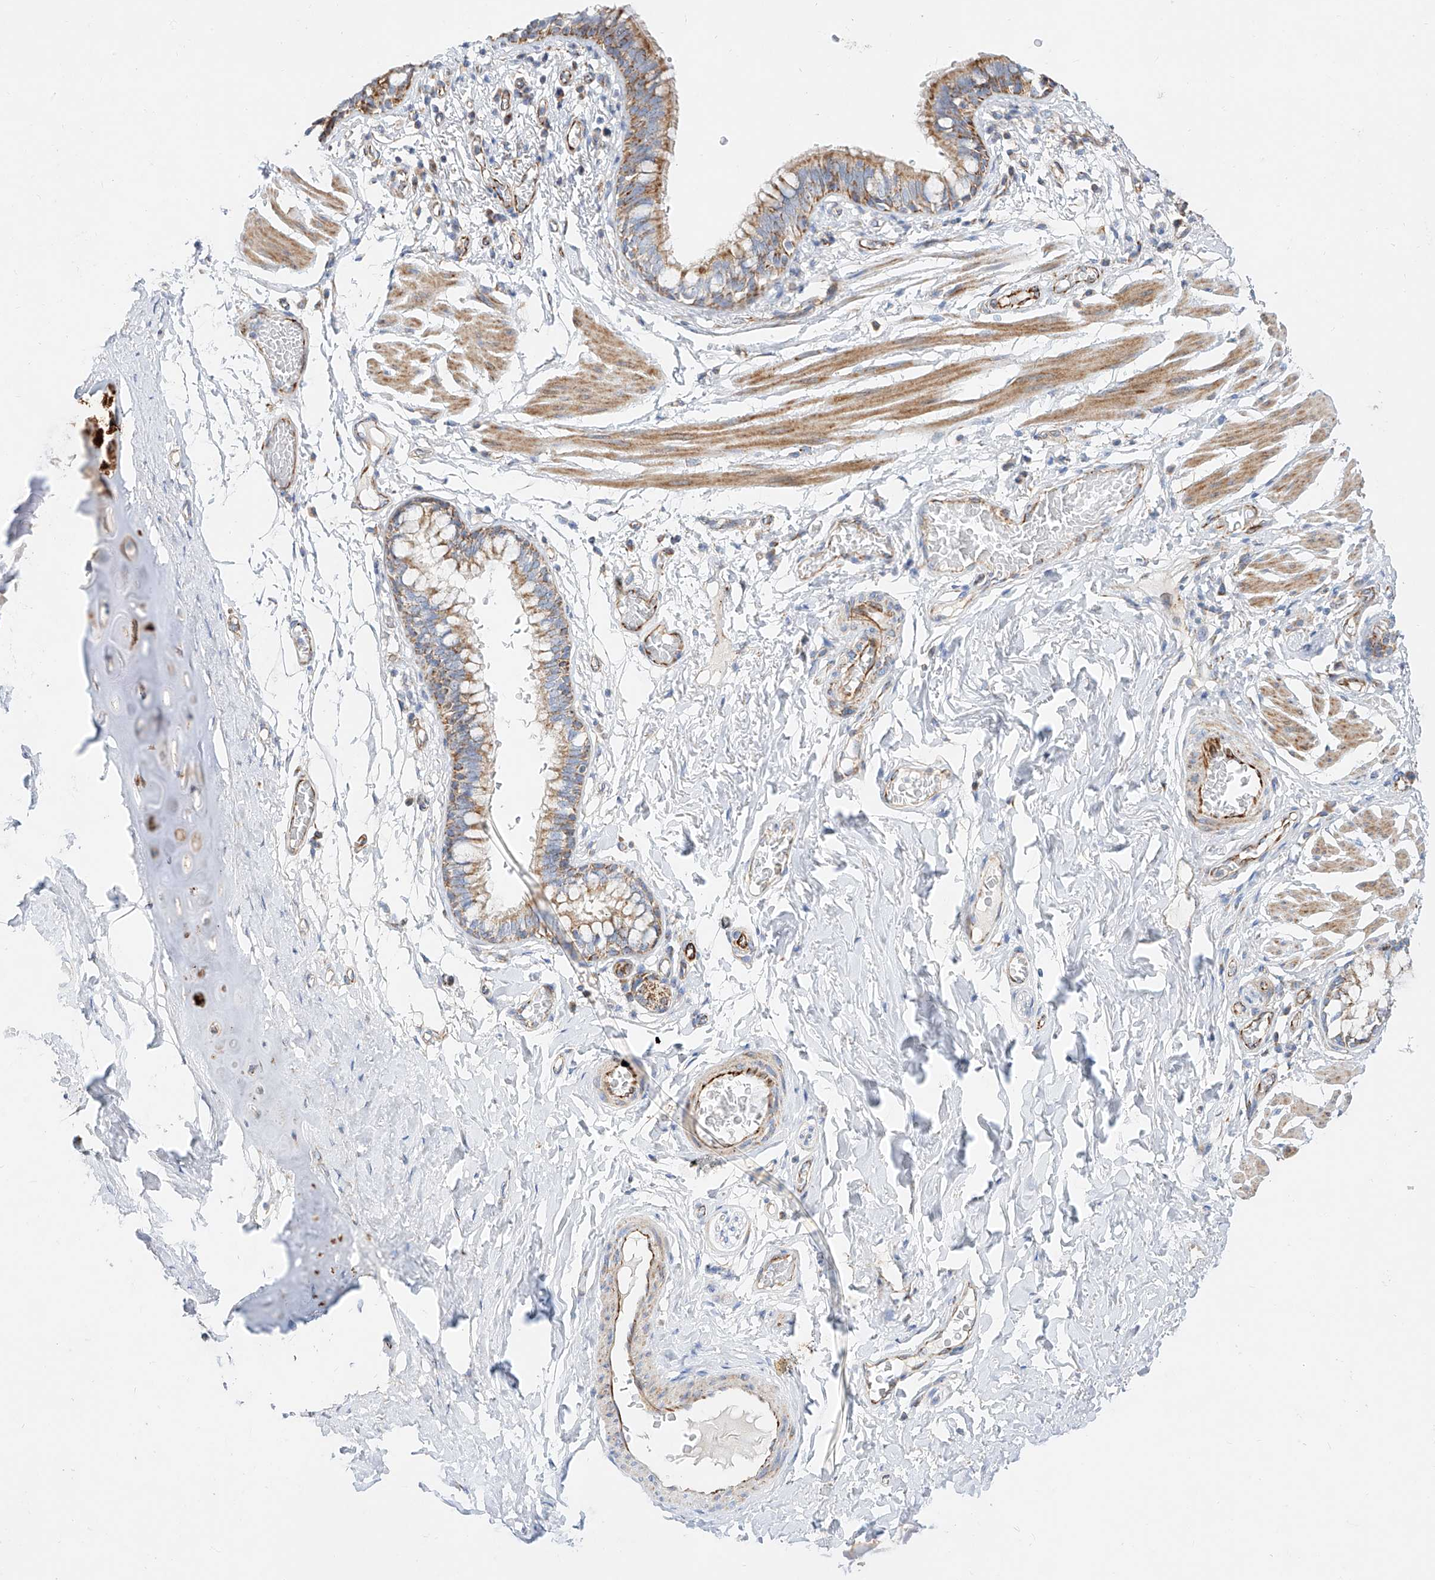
{"staining": {"intensity": "moderate", "quantity": ">75%", "location": "cytoplasmic/membranous"}, "tissue": "bronchus", "cell_type": "Respiratory epithelial cells", "image_type": "normal", "snomed": [{"axis": "morphology", "description": "Normal tissue, NOS"}, {"axis": "topography", "description": "Cartilage tissue"}, {"axis": "topography", "description": "Bronchus"}], "caption": "A brown stain labels moderate cytoplasmic/membranous expression of a protein in respiratory epithelial cells of unremarkable human bronchus.", "gene": "CST9", "patient": {"sex": "female", "age": 36}}